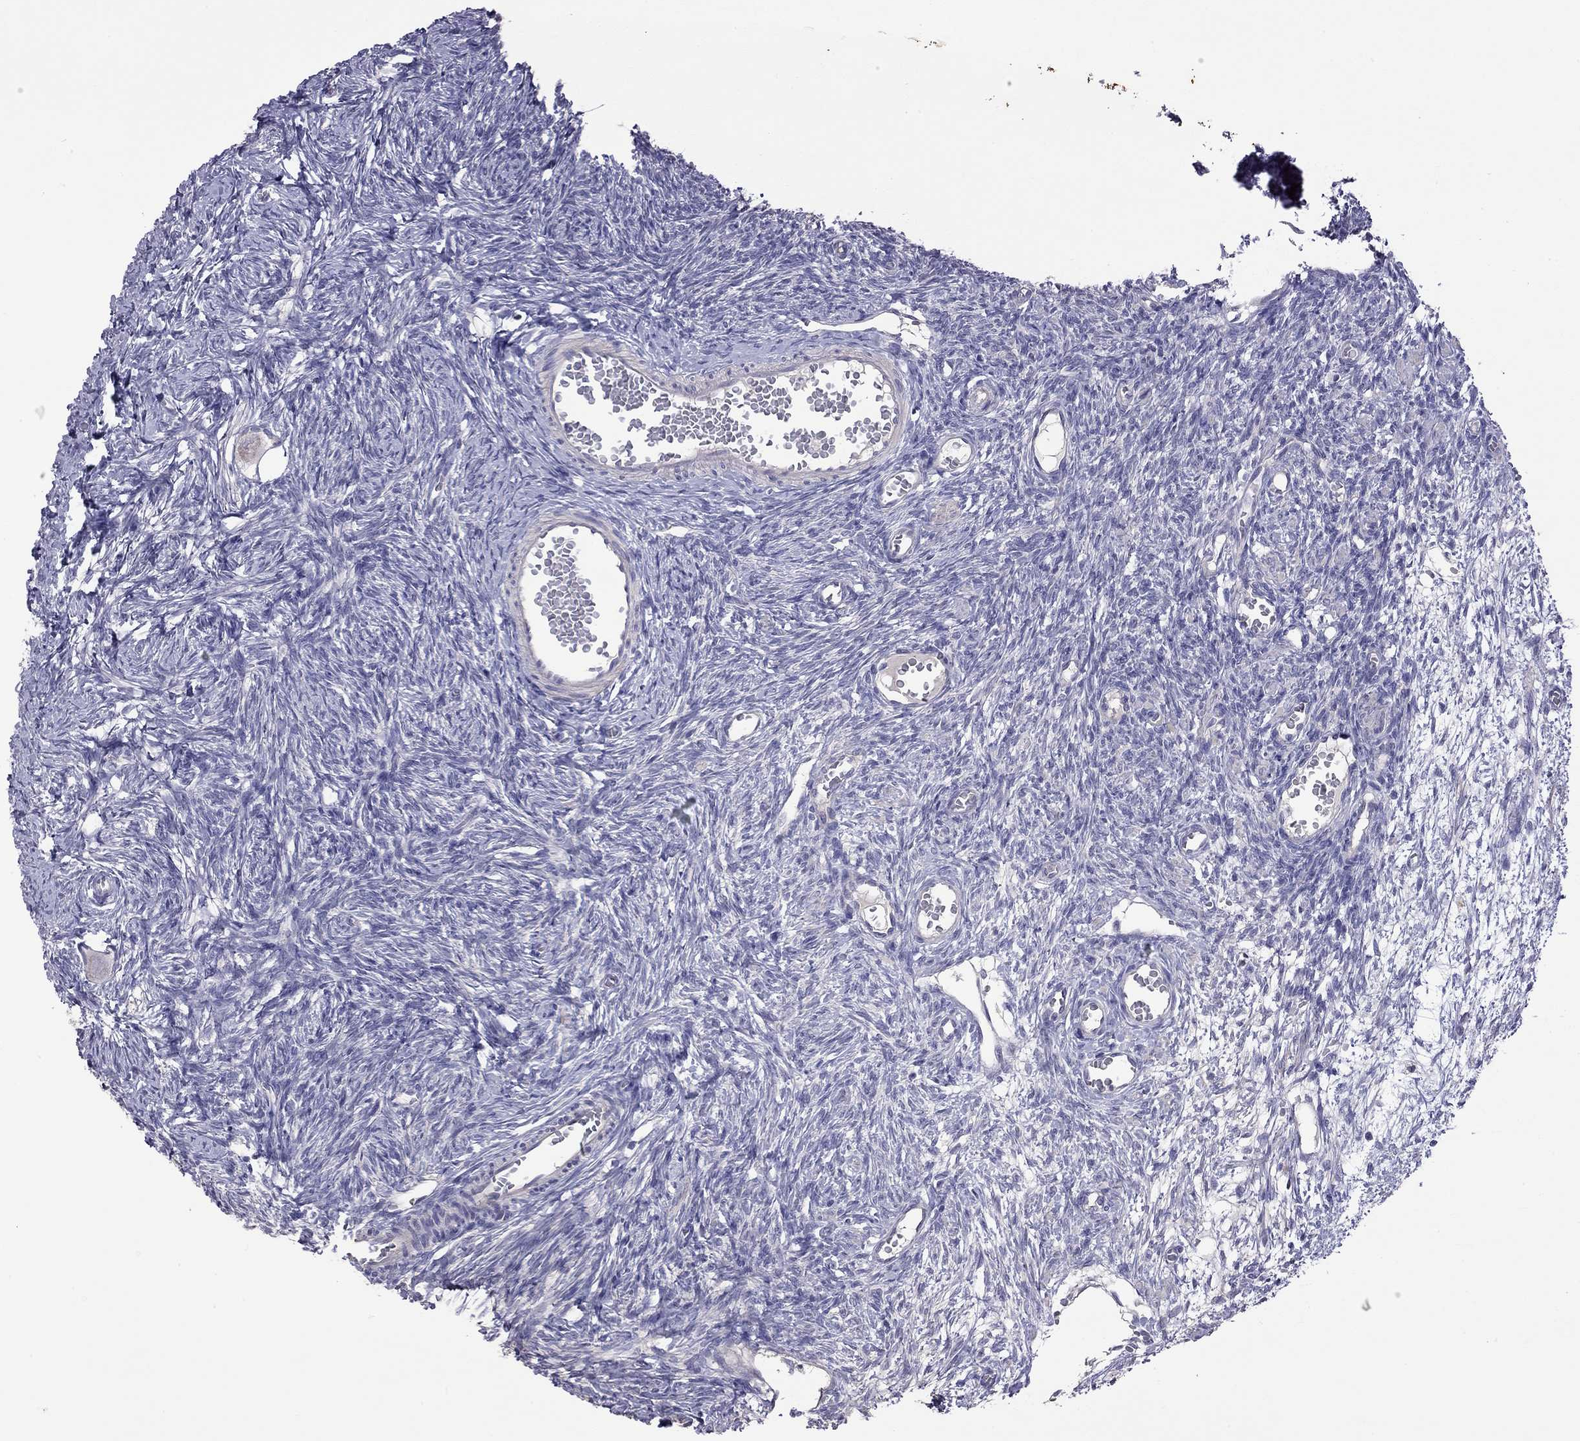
{"staining": {"intensity": "negative", "quantity": "none", "location": "none"}, "tissue": "ovary", "cell_type": "Follicle cells", "image_type": "normal", "snomed": [{"axis": "morphology", "description": "Normal tissue, NOS"}, {"axis": "topography", "description": "Ovary"}], "caption": "Follicle cells show no significant positivity in benign ovary.", "gene": "FEZ1", "patient": {"sex": "female", "age": 27}}